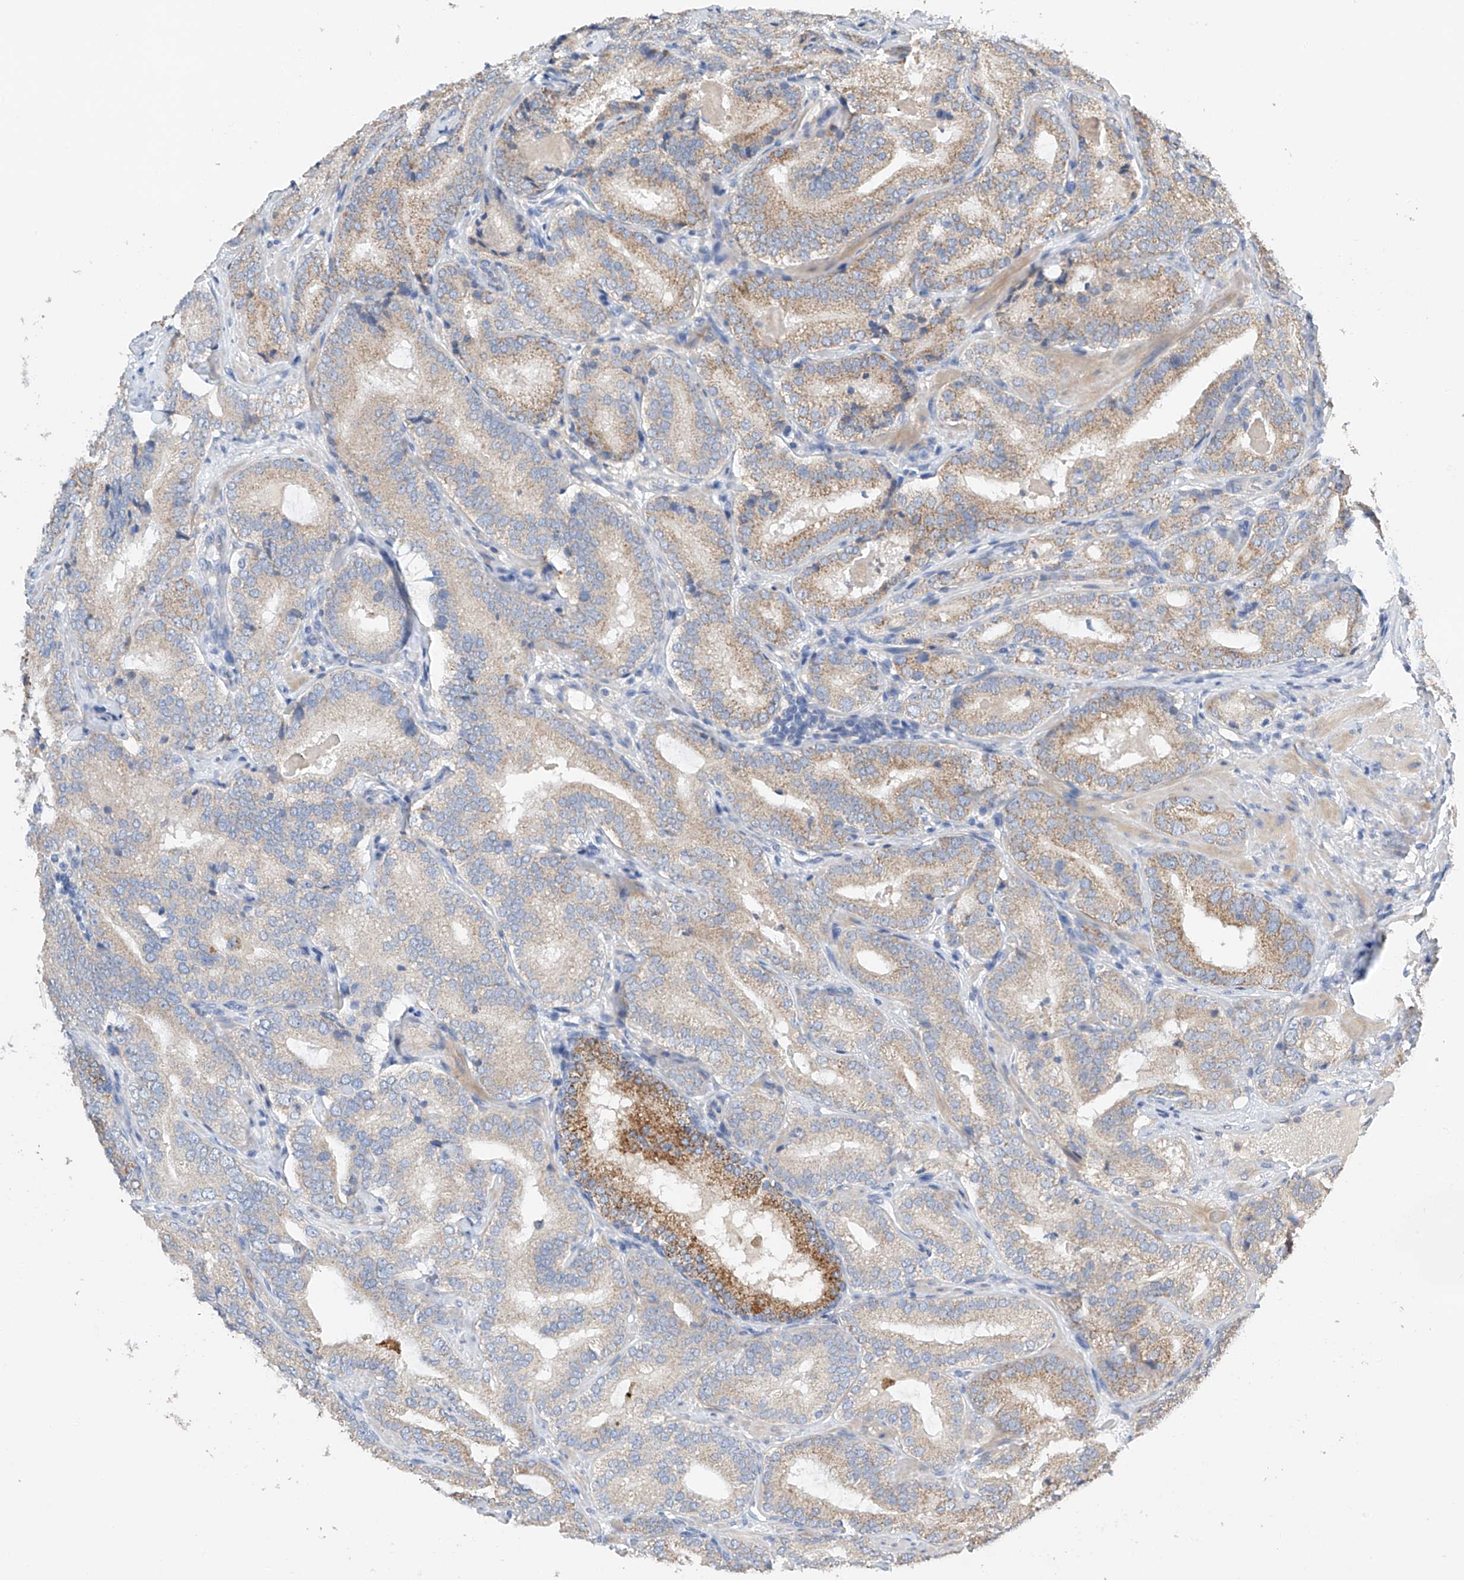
{"staining": {"intensity": "moderate", "quantity": ">75%", "location": "cytoplasmic/membranous"}, "tissue": "prostate cancer", "cell_type": "Tumor cells", "image_type": "cancer", "snomed": [{"axis": "morphology", "description": "Adenocarcinoma, High grade"}, {"axis": "topography", "description": "Prostate"}], "caption": "Prostate cancer stained with DAB (3,3'-diaminobenzidine) immunohistochemistry (IHC) exhibits medium levels of moderate cytoplasmic/membranous staining in about >75% of tumor cells.", "gene": "GPC4", "patient": {"sex": "male", "age": 57}}